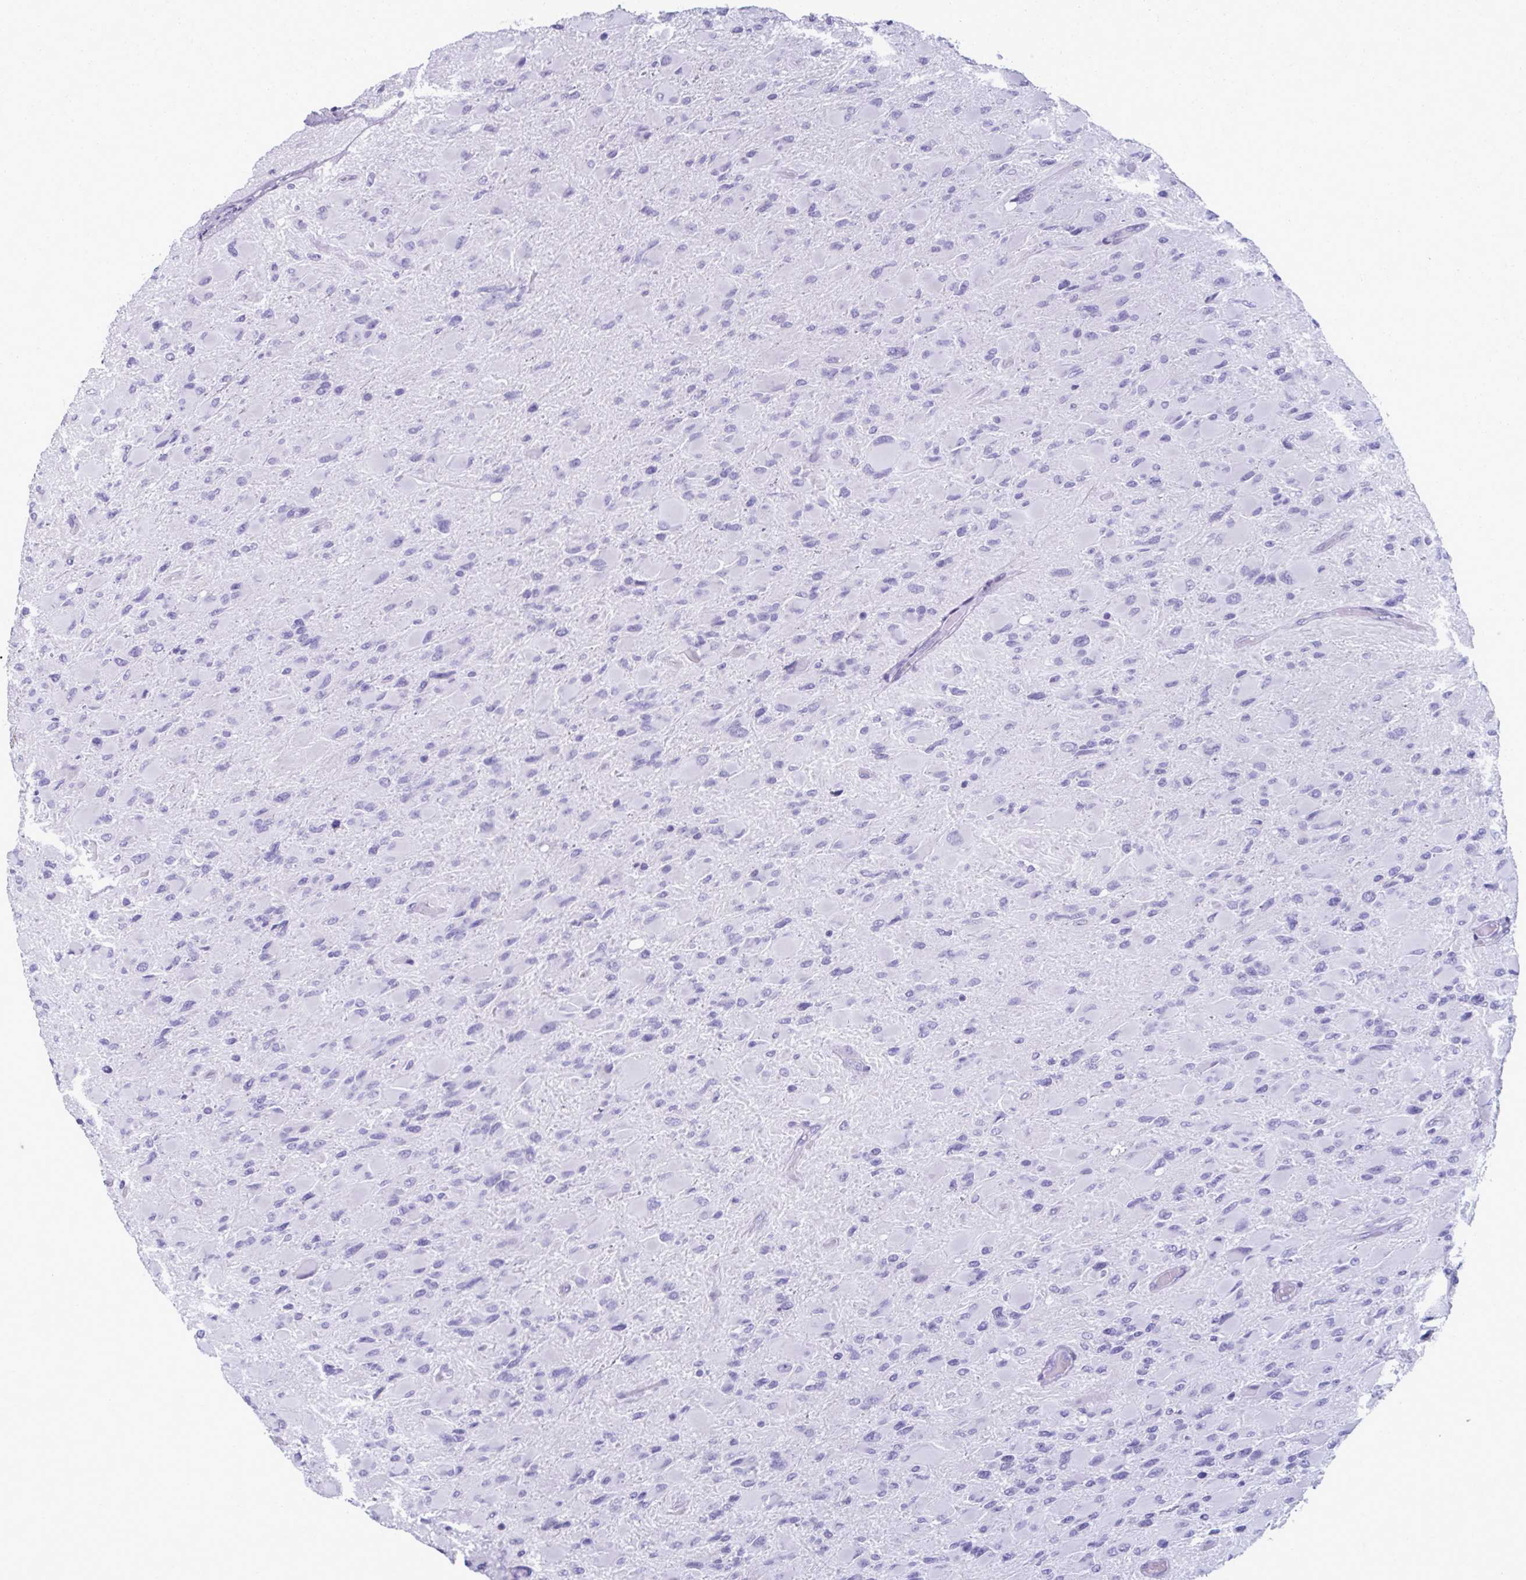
{"staining": {"intensity": "negative", "quantity": "none", "location": "none"}, "tissue": "glioma", "cell_type": "Tumor cells", "image_type": "cancer", "snomed": [{"axis": "morphology", "description": "Glioma, malignant, High grade"}, {"axis": "topography", "description": "Cerebral cortex"}], "caption": "Immunohistochemistry image of neoplastic tissue: human malignant glioma (high-grade) stained with DAB (3,3'-diaminobenzidine) demonstrates no significant protein positivity in tumor cells.", "gene": "MPLKIP", "patient": {"sex": "female", "age": 36}}